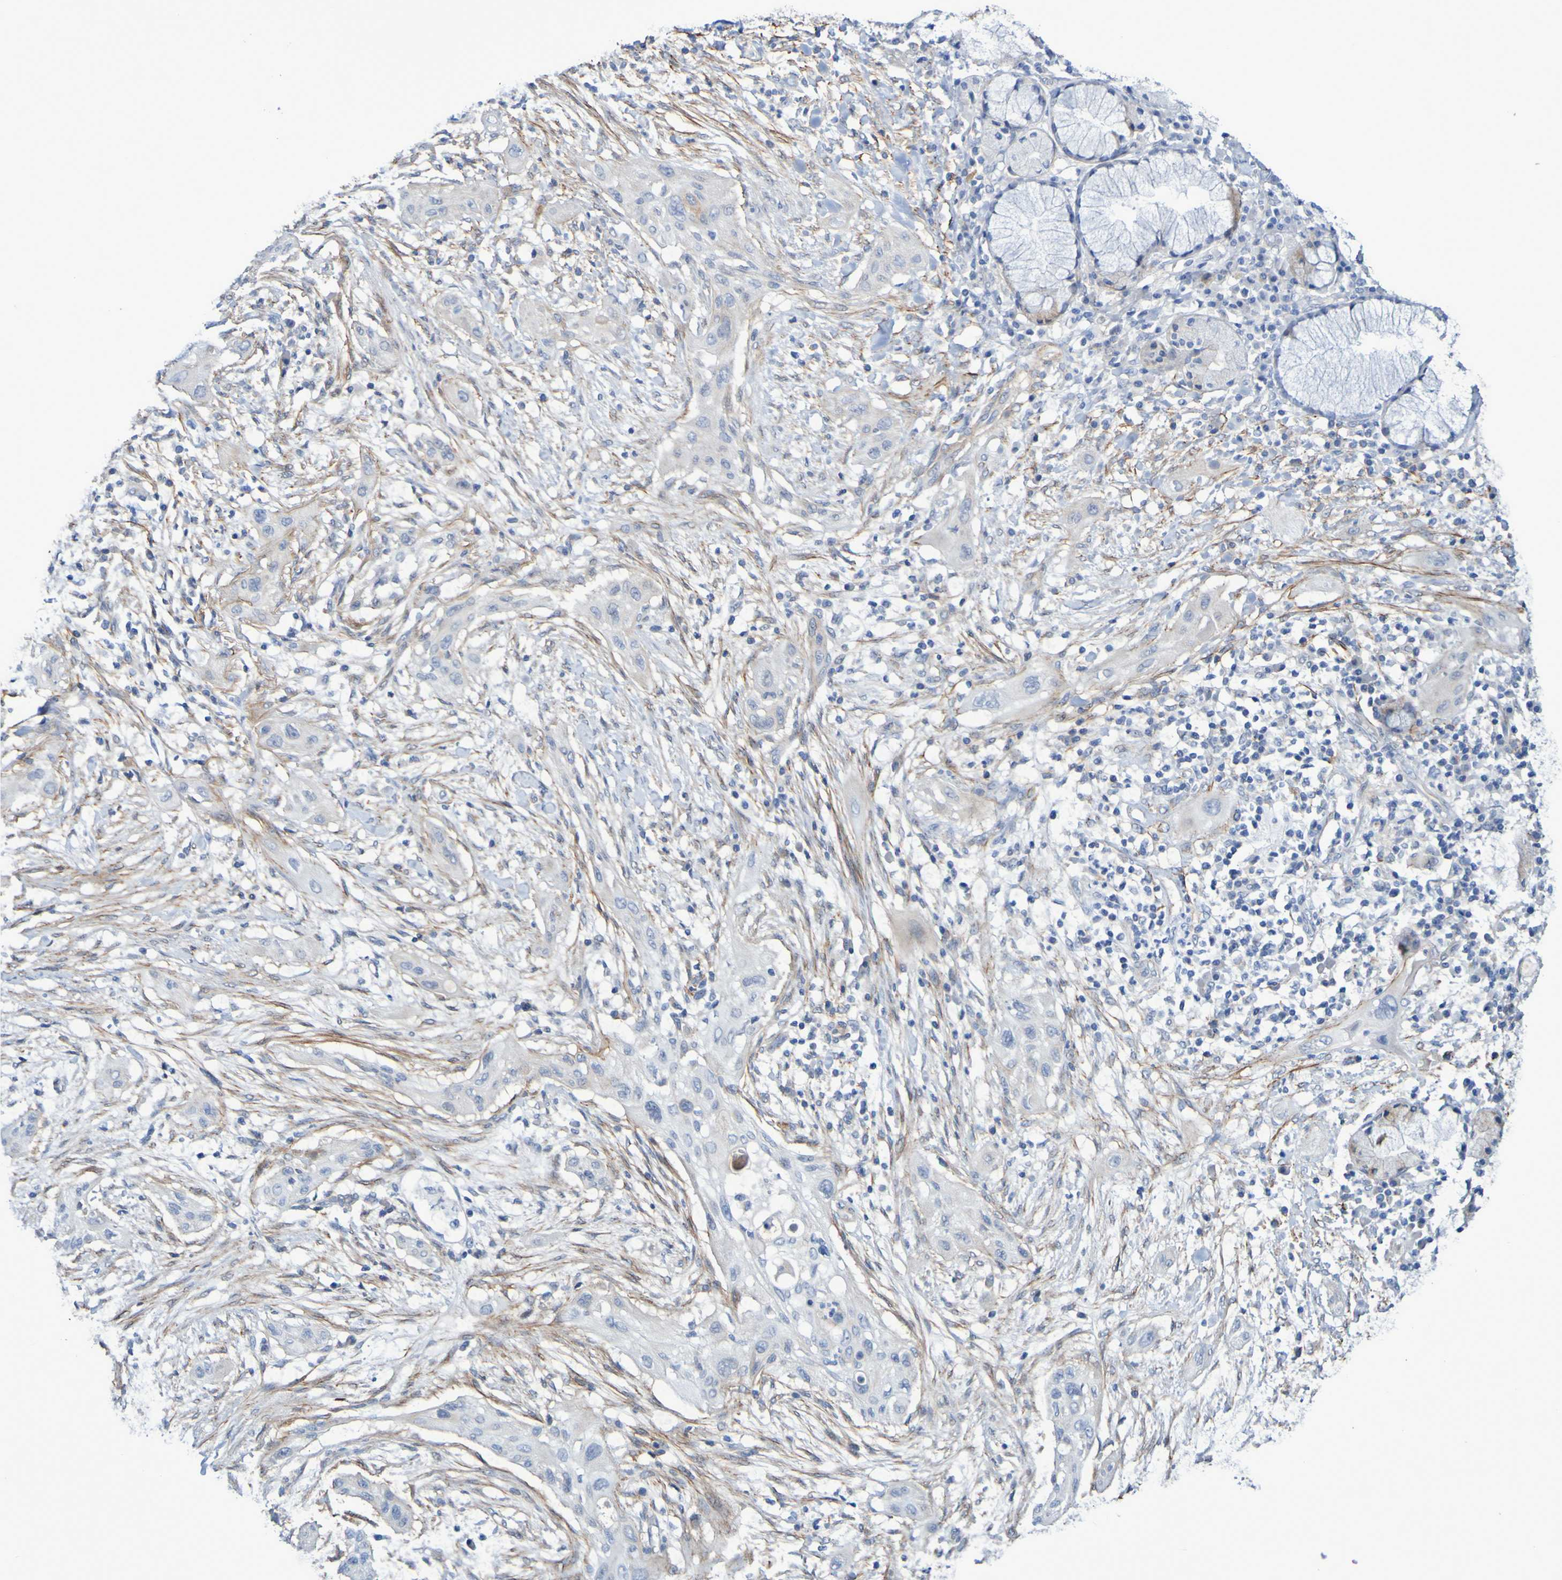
{"staining": {"intensity": "negative", "quantity": "none", "location": "none"}, "tissue": "lung cancer", "cell_type": "Tumor cells", "image_type": "cancer", "snomed": [{"axis": "morphology", "description": "Squamous cell carcinoma, NOS"}, {"axis": "topography", "description": "Lung"}], "caption": "The IHC micrograph has no significant positivity in tumor cells of lung squamous cell carcinoma tissue.", "gene": "LPP", "patient": {"sex": "female", "age": 47}}